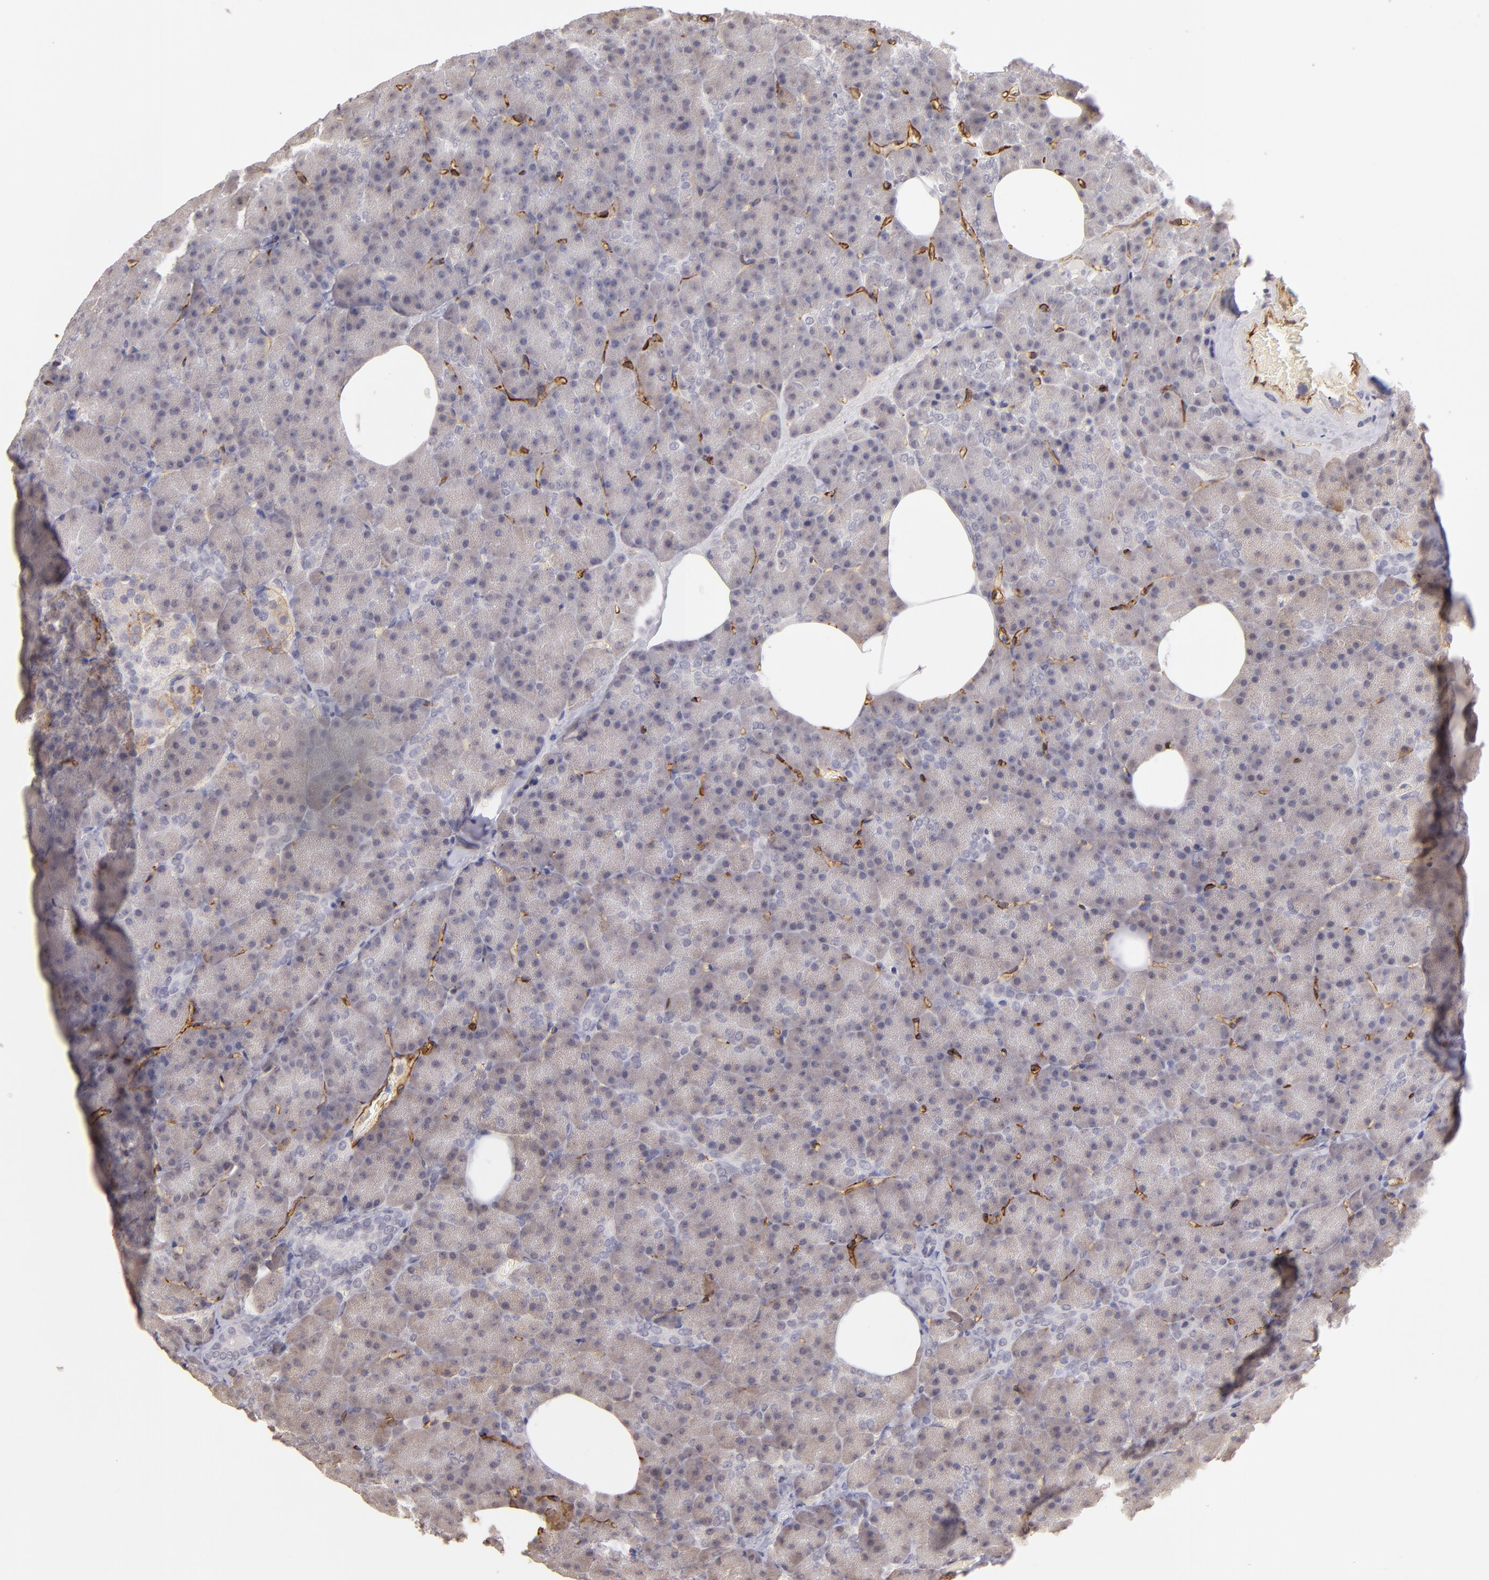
{"staining": {"intensity": "weak", "quantity": "25%-75%", "location": "cytoplasmic/membranous"}, "tissue": "carcinoid", "cell_type": "Tumor cells", "image_type": "cancer", "snomed": [{"axis": "morphology", "description": "Normal tissue, NOS"}, {"axis": "morphology", "description": "Carcinoid, malignant, NOS"}, {"axis": "topography", "description": "Pancreas"}], "caption": "Immunohistochemical staining of carcinoid exhibits low levels of weak cytoplasmic/membranous staining in about 25%-75% of tumor cells.", "gene": "THBD", "patient": {"sex": "female", "age": 35}}